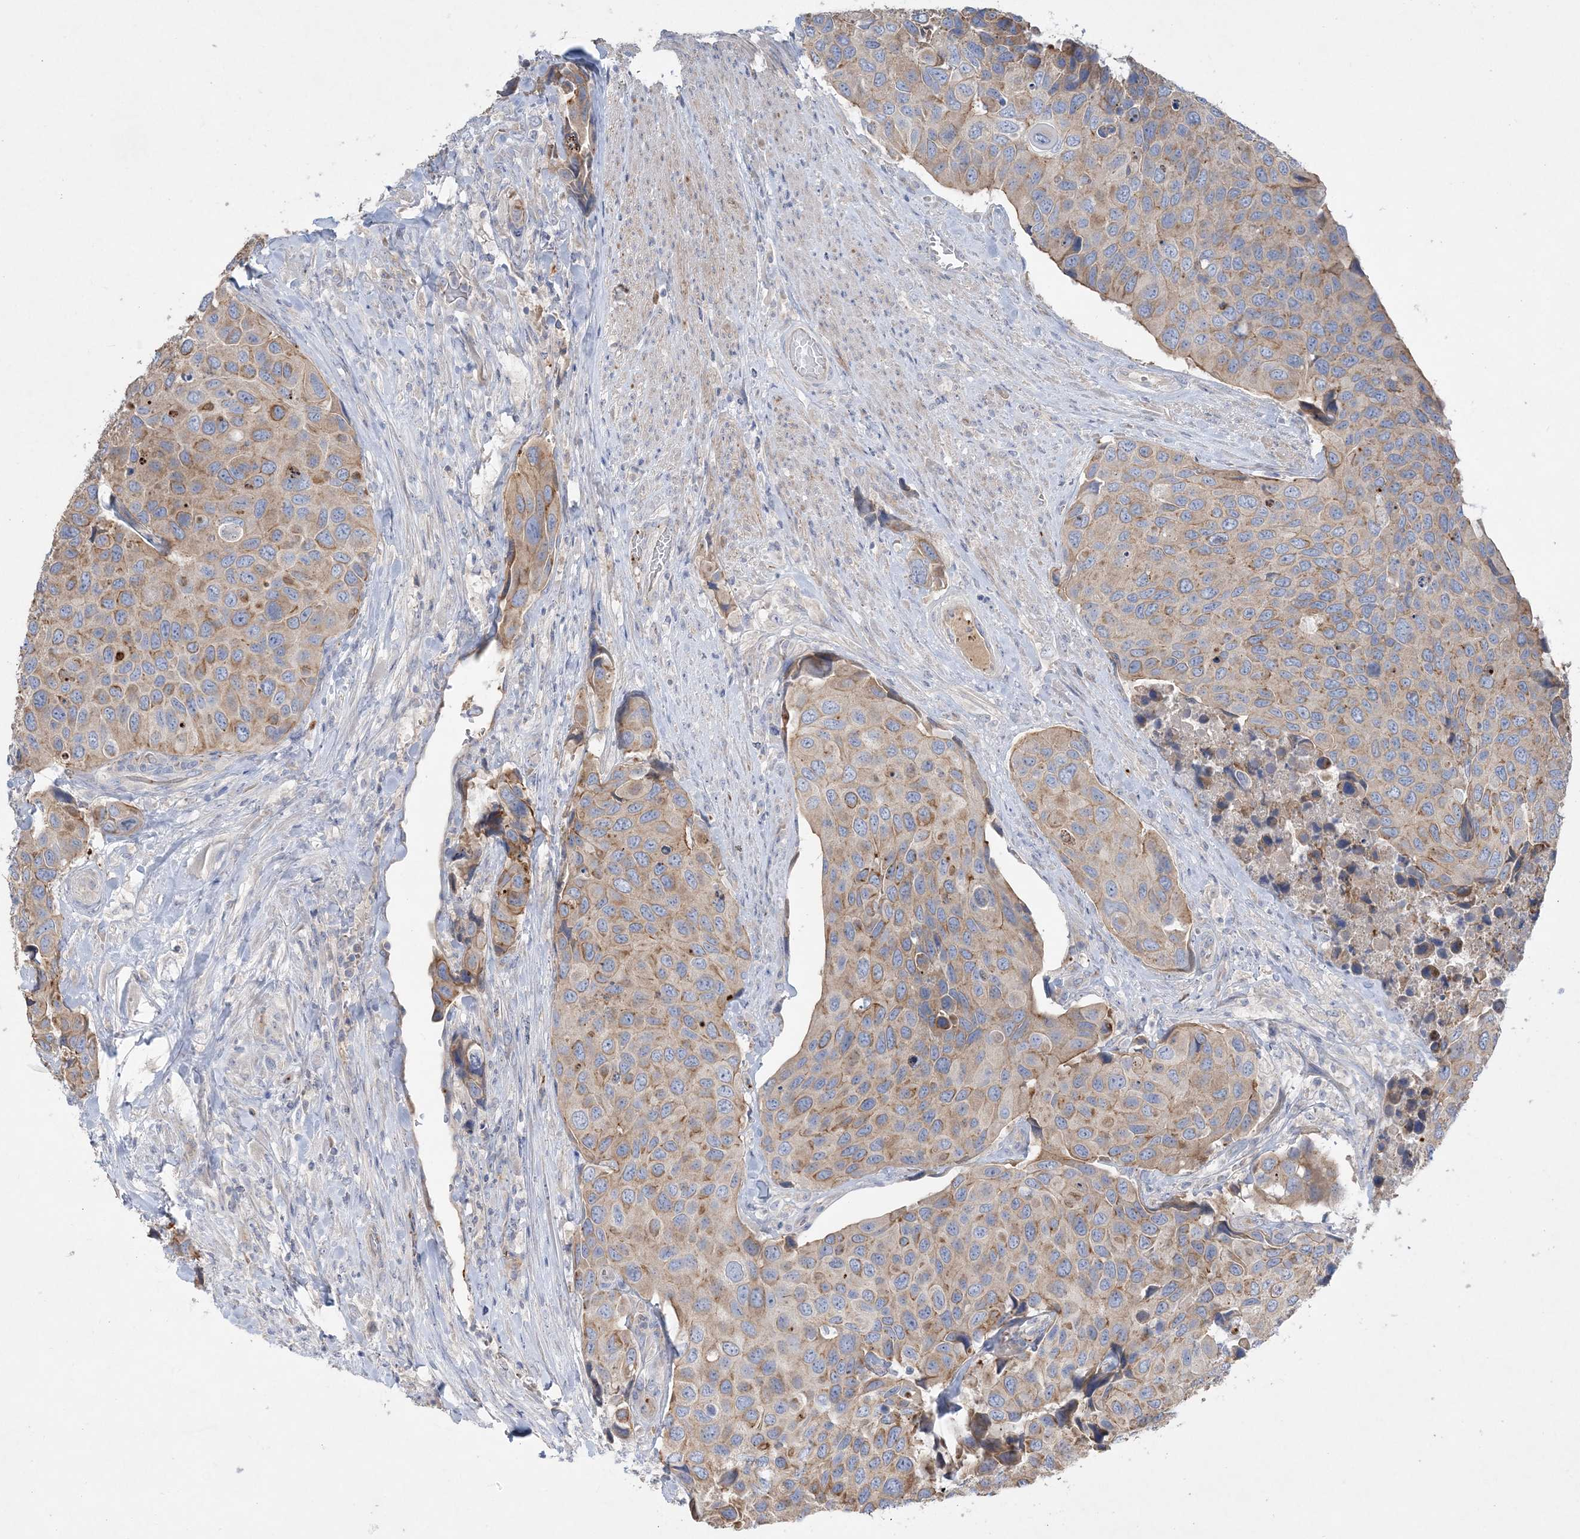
{"staining": {"intensity": "weak", "quantity": "25%-75%", "location": "cytoplasmic/membranous"}, "tissue": "urothelial cancer", "cell_type": "Tumor cells", "image_type": "cancer", "snomed": [{"axis": "morphology", "description": "Urothelial carcinoma, High grade"}, {"axis": "topography", "description": "Urinary bladder"}], "caption": "High-grade urothelial carcinoma stained for a protein demonstrates weak cytoplasmic/membranous positivity in tumor cells.", "gene": "ADCK2", "patient": {"sex": "male", "age": 74}}